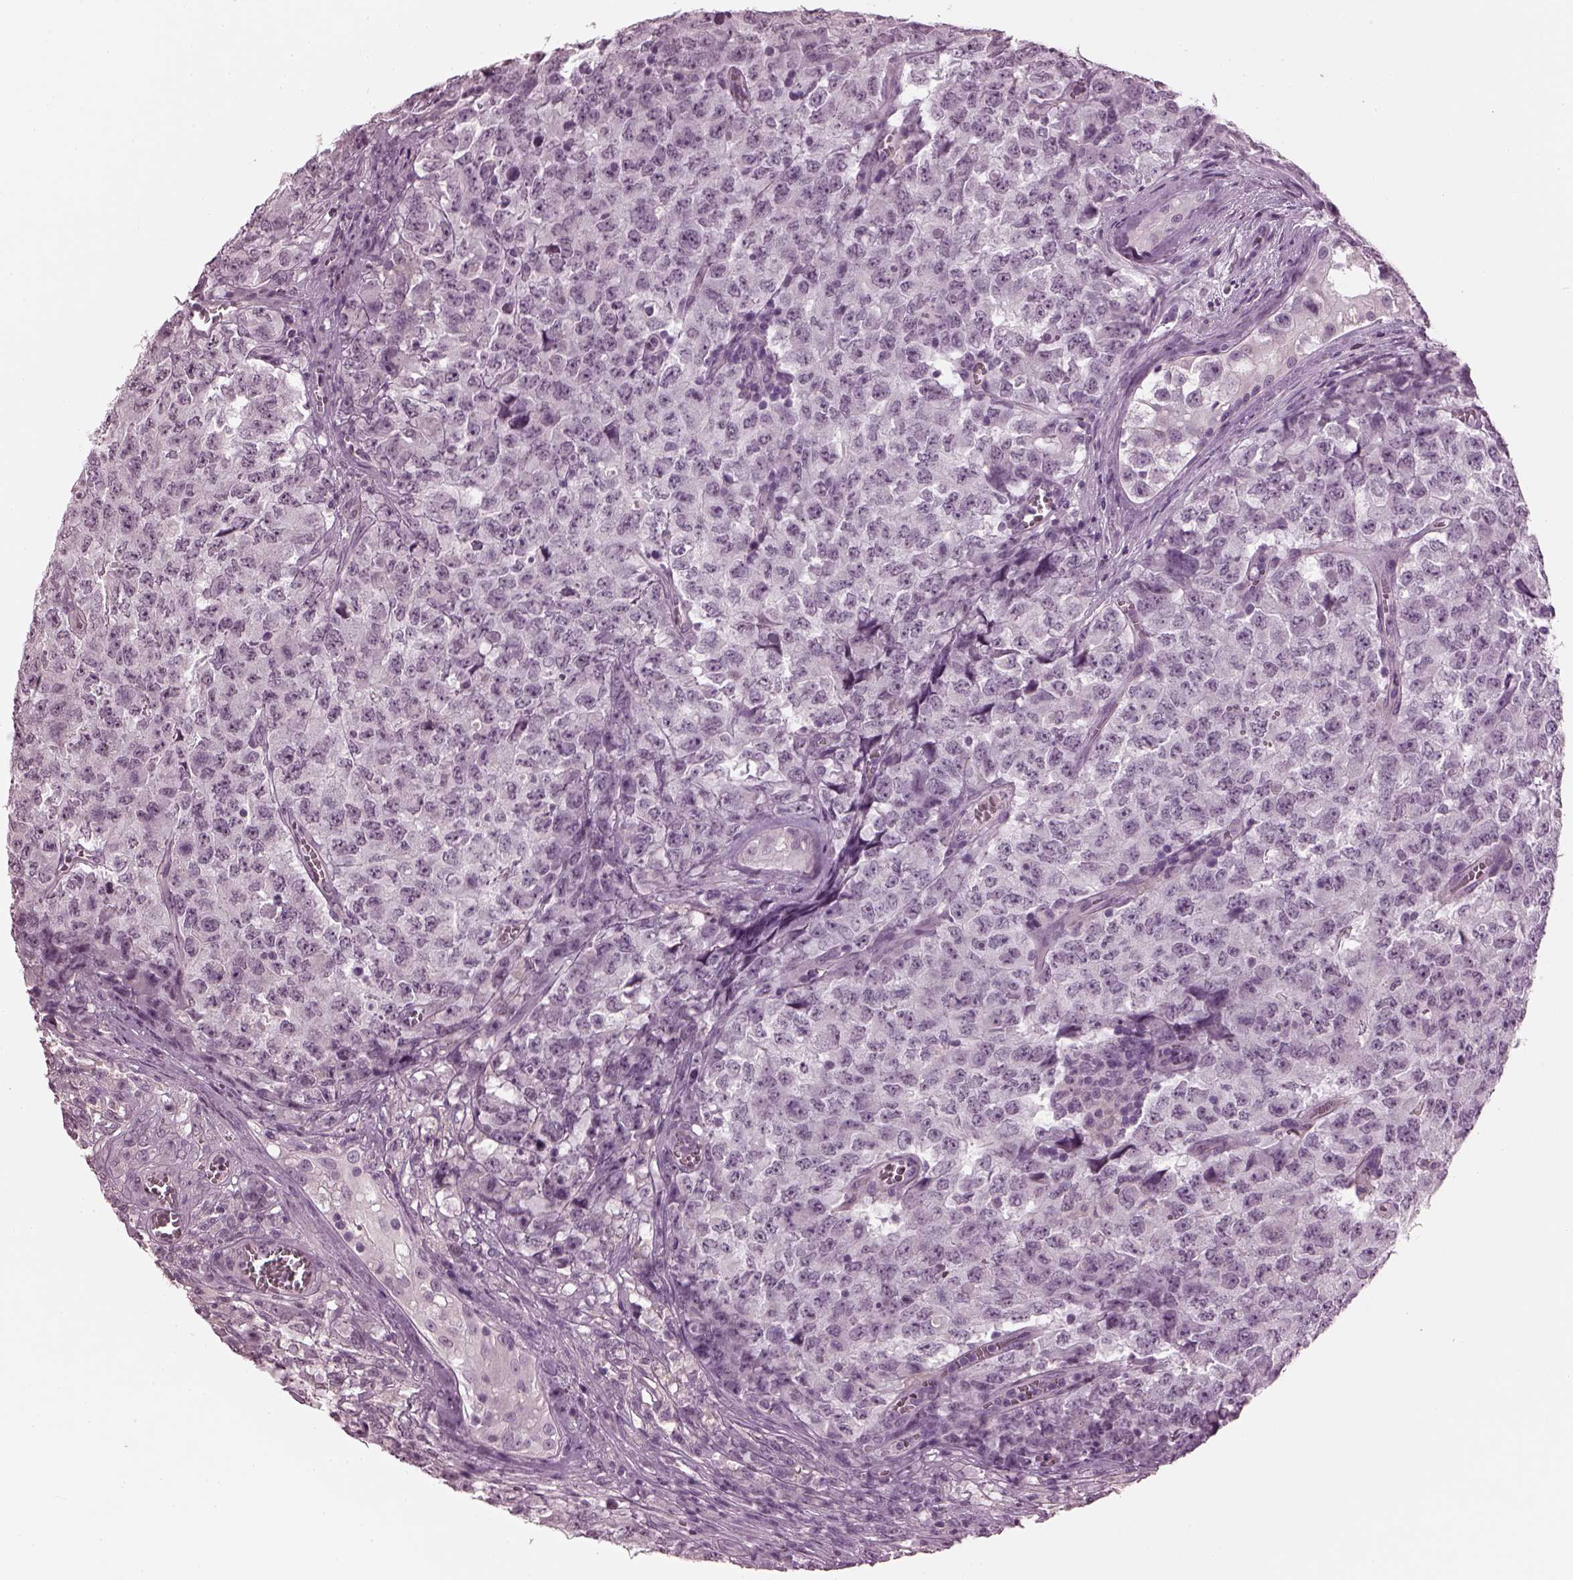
{"staining": {"intensity": "negative", "quantity": "none", "location": "none"}, "tissue": "testis cancer", "cell_type": "Tumor cells", "image_type": "cancer", "snomed": [{"axis": "morphology", "description": "Carcinoma, Embryonal, NOS"}, {"axis": "topography", "description": "Testis"}], "caption": "Tumor cells show no significant protein staining in embryonal carcinoma (testis).", "gene": "SLC6A17", "patient": {"sex": "male", "age": 23}}